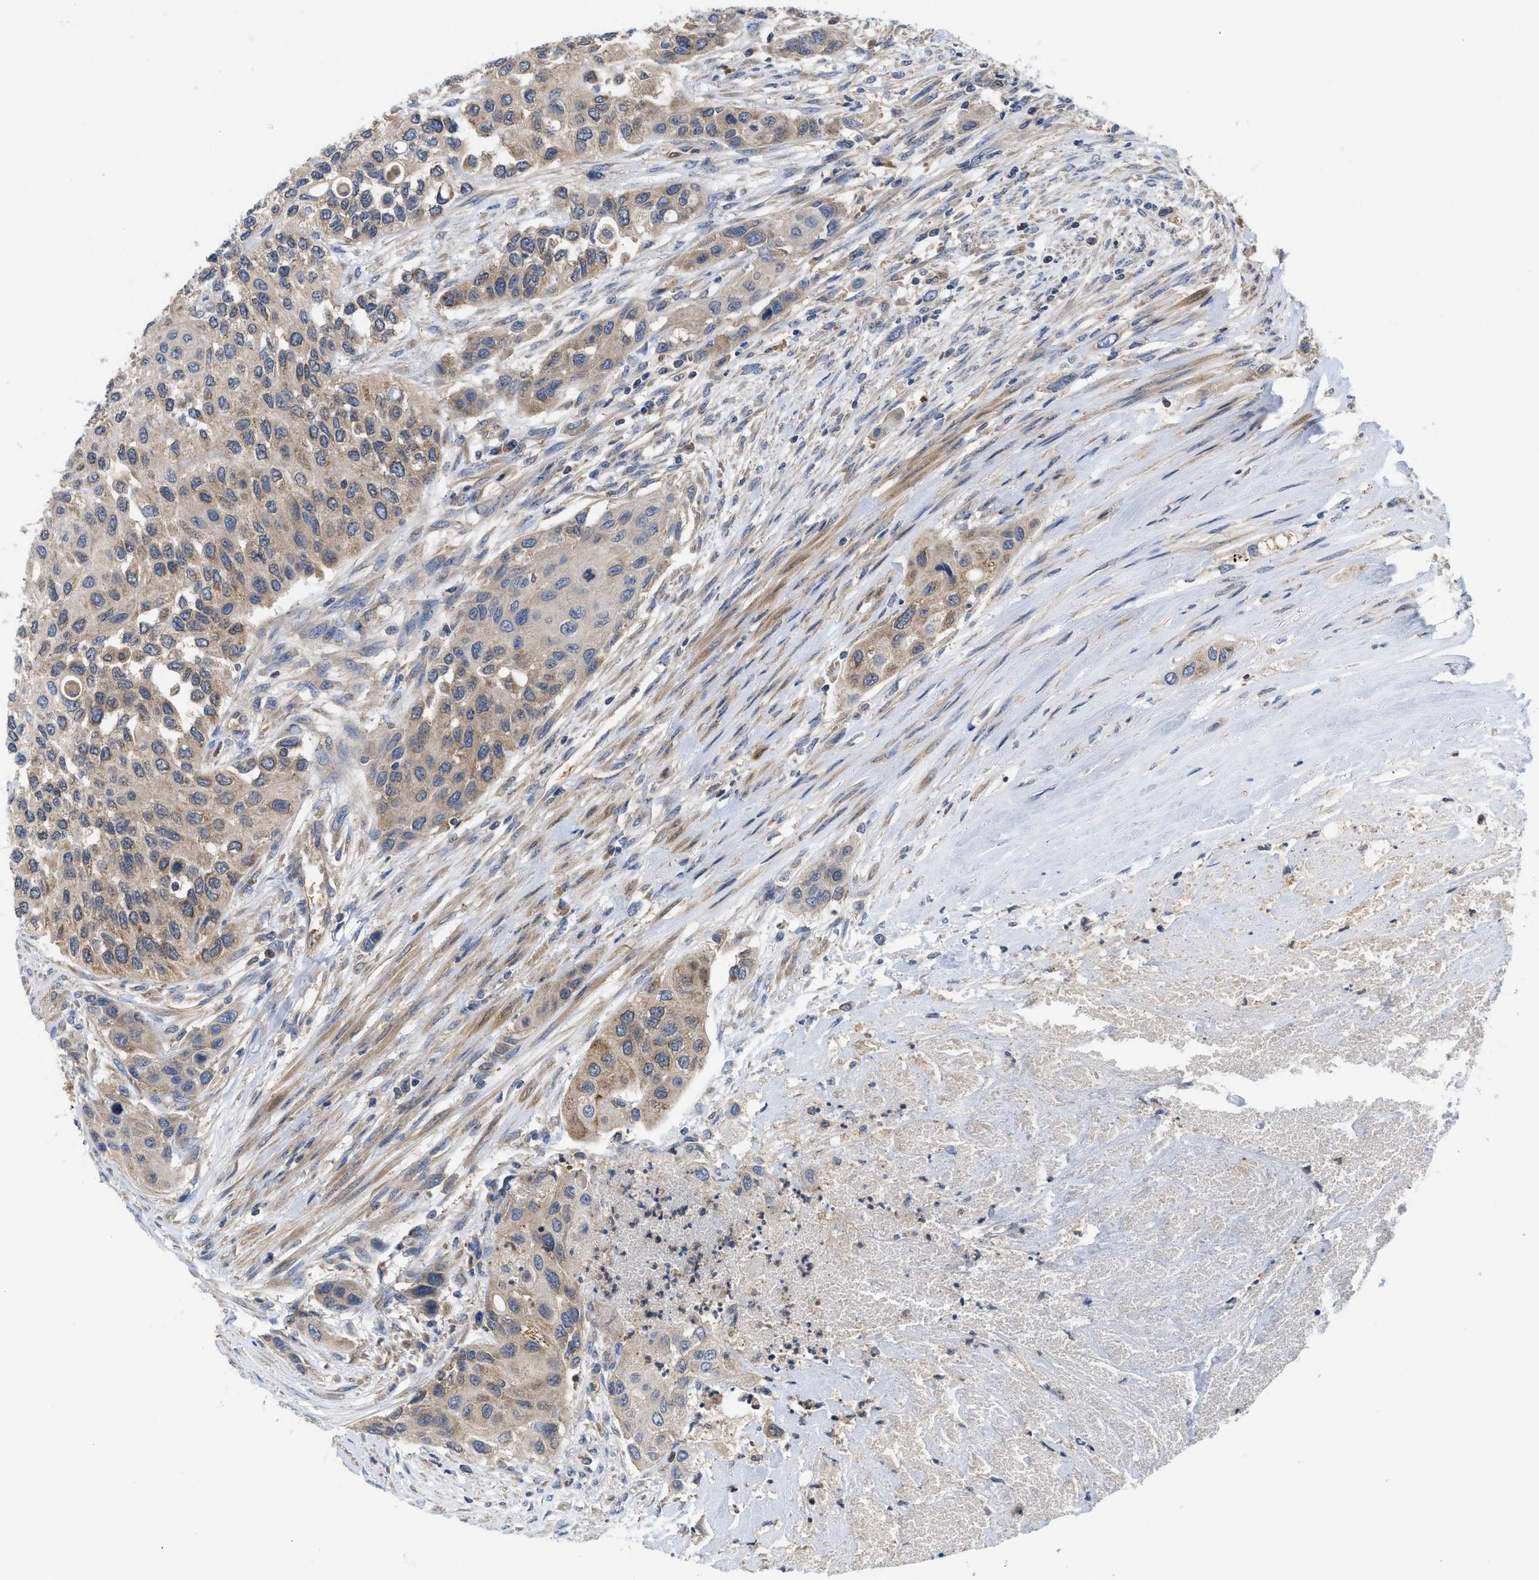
{"staining": {"intensity": "weak", "quantity": ">75%", "location": "cytoplasmic/membranous"}, "tissue": "urothelial cancer", "cell_type": "Tumor cells", "image_type": "cancer", "snomed": [{"axis": "morphology", "description": "Urothelial carcinoma, High grade"}, {"axis": "topography", "description": "Urinary bladder"}], "caption": "Human urothelial cancer stained with a brown dye displays weak cytoplasmic/membranous positive staining in about >75% of tumor cells.", "gene": "RNF216", "patient": {"sex": "female", "age": 56}}